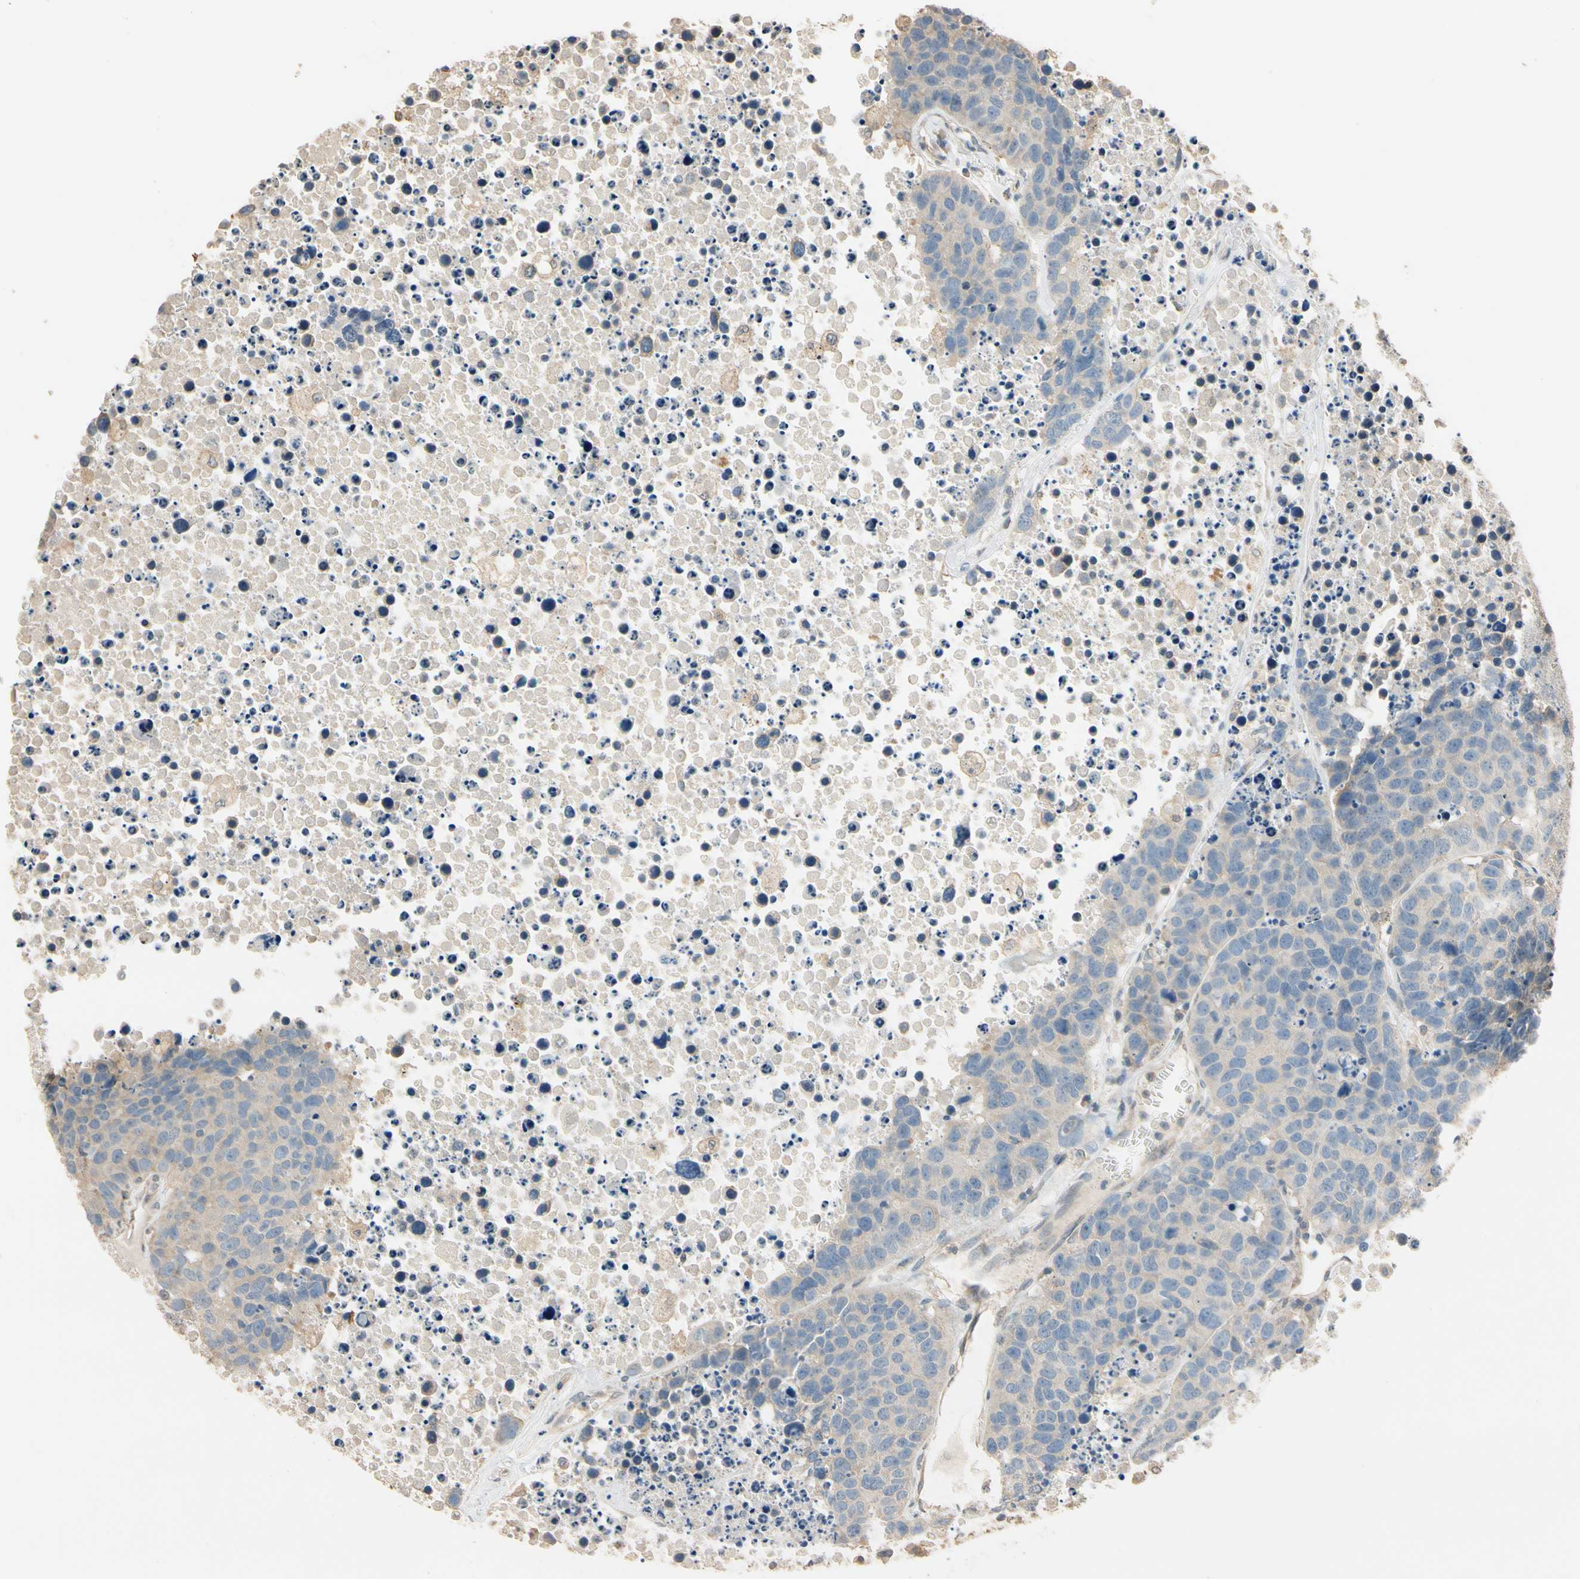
{"staining": {"intensity": "weak", "quantity": ">75%", "location": "cytoplasmic/membranous"}, "tissue": "carcinoid", "cell_type": "Tumor cells", "image_type": "cancer", "snomed": [{"axis": "morphology", "description": "Carcinoid, malignant, NOS"}, {"axis": "topography", "description": "Lung"}], "caption": "High-magnification brightfield microscopy of carcinoid stained with DAB (3,3'-diaminobenzidine) (brown) and counterstained with hematoxylin (blue). tumor cells exhibit weak cytoplasmic/membranous expression is identified in approximately>75% of cells. (DAB (3,3'-diaminobenzidine) = brown stain, brightfield microscopy at high magnification).", "gene": "MAP3K7", "patient": {"sex": "male", "age": 60}}